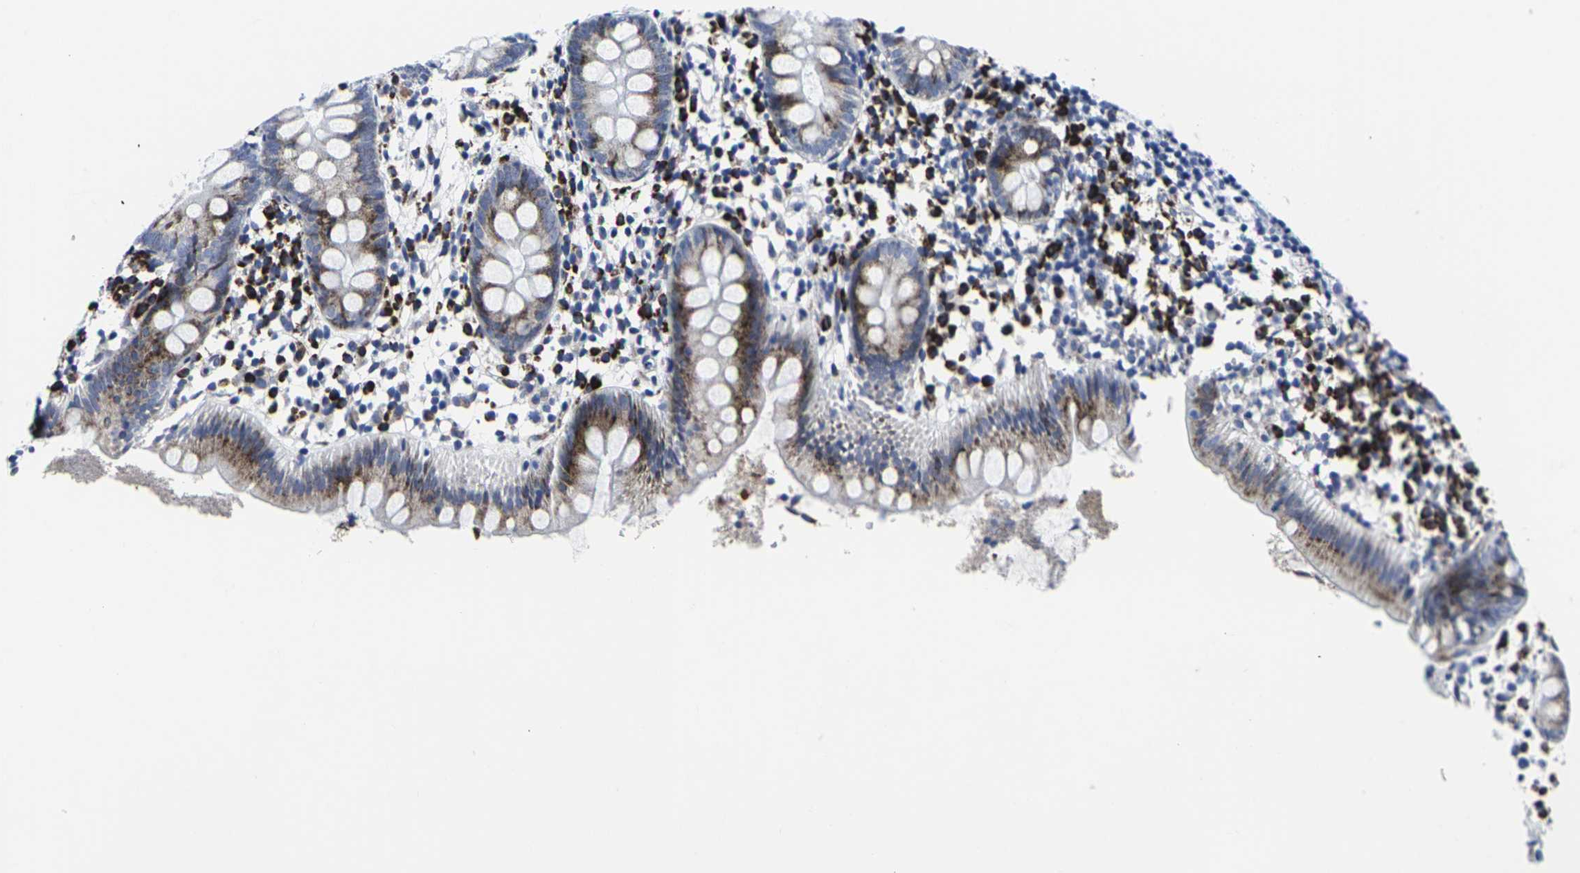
{"staining": {"intensity": "moderate", "quantity": "25%-75%", "location": "cytoplasmic/membranous"}, "tissue": "appendix", "cell_type": "Glandular cells", "image_type": "normal", "snomed": [{"axis": "morphology", "description": "Normal tissue, NOS"}, {"axis": "topography", "description": "Appendix"}], "caption": "An immunohistochemistry photomicrograph of normal tissue is shown. Protein staining in brown shows moderate cytoplasmic/membranous positivity in appendix within glandular cells.", "gene": "RPN1", "patient": {"sex": "female", "age": 20}}